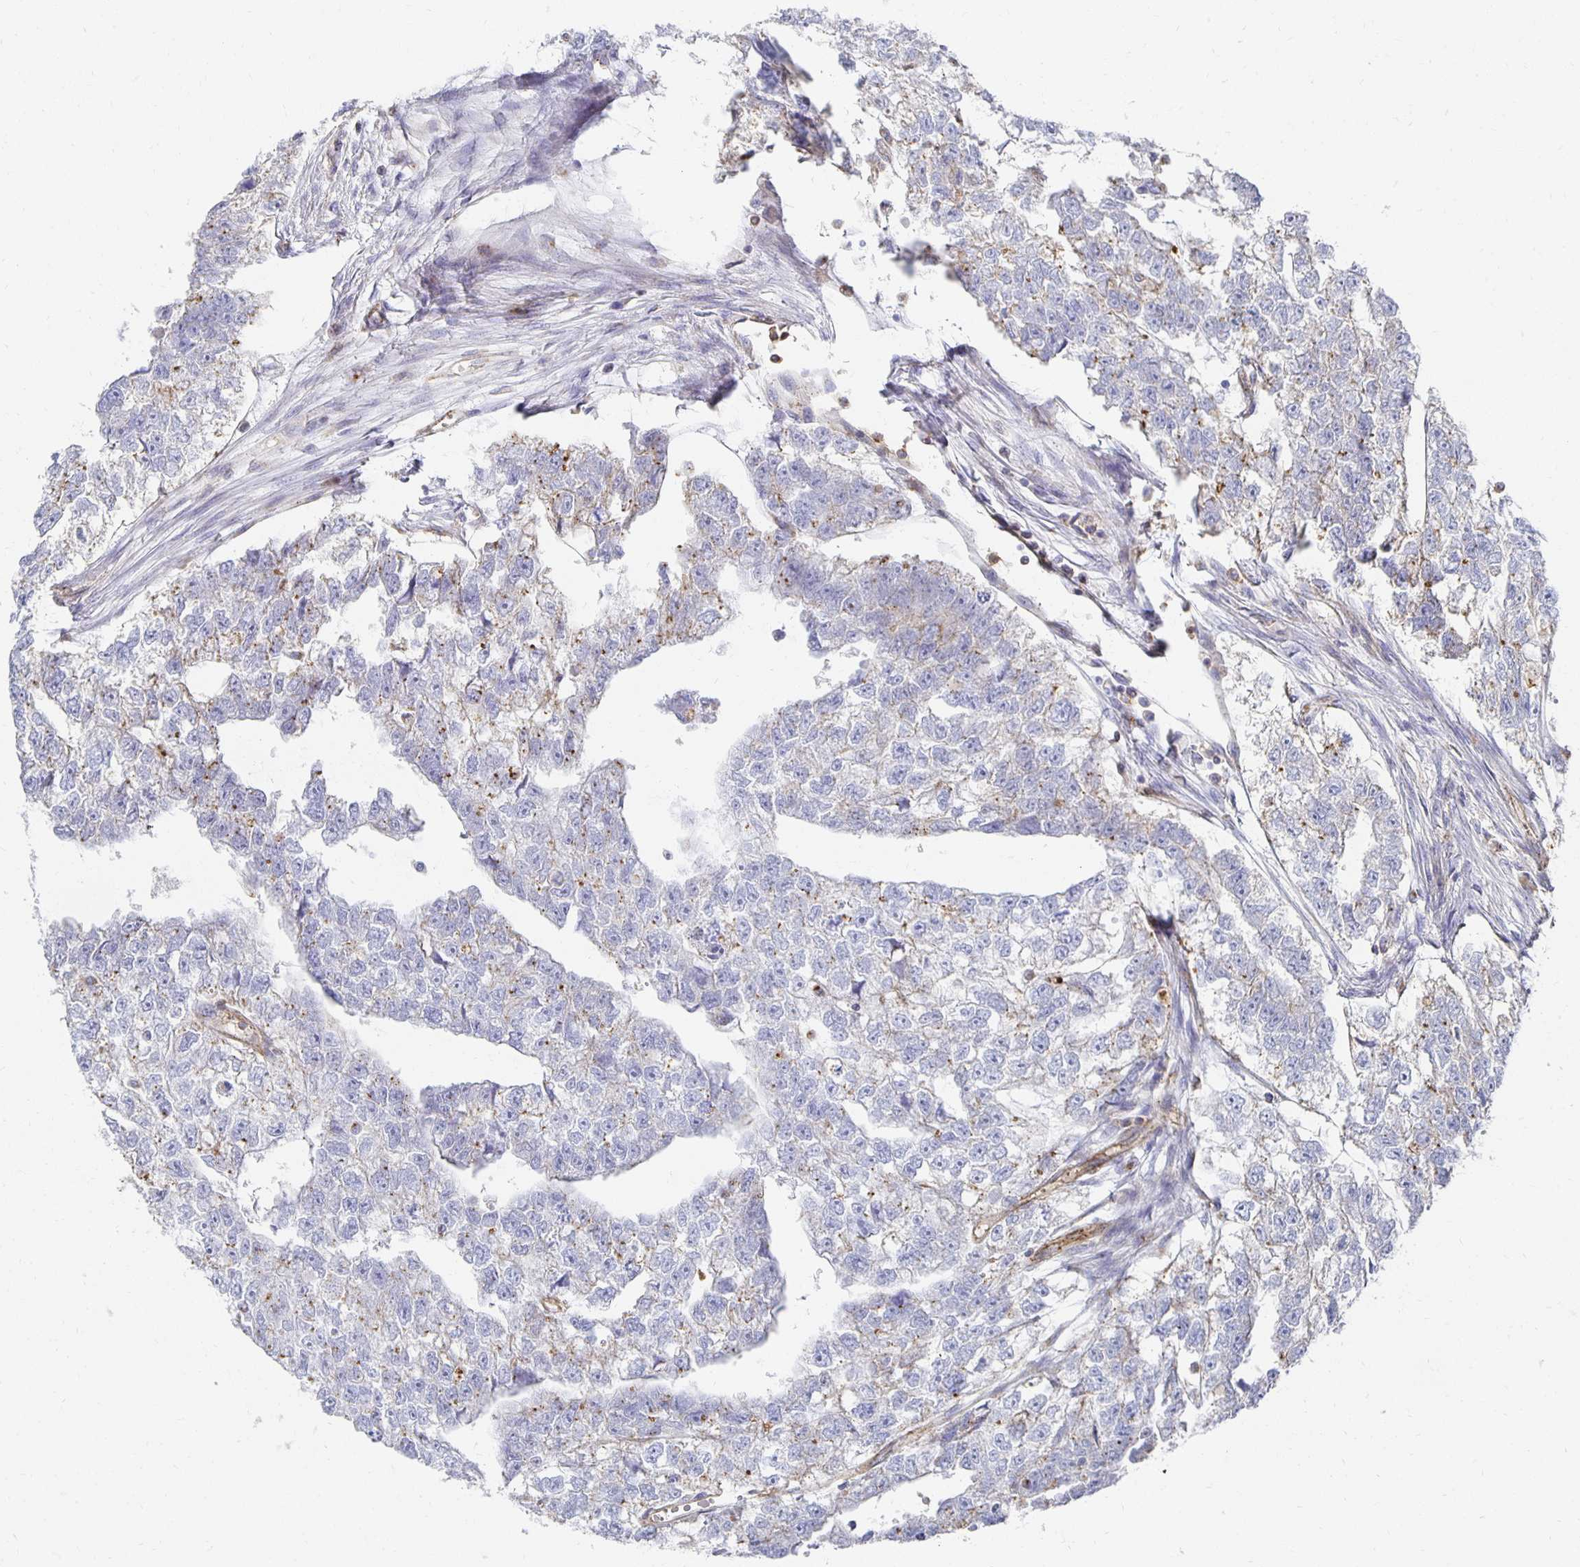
{"staining": {"intensity": "moderate", "quantity": "<25%", "location": "cytoplasmic/membranous"}, "tissue": "testis cancer", "cell_type": "Tumor cells", "image_type": "cancer", "snomed": [{"axis": "morphology", "description": "Carcinoma, Embryonal, NOS"}, {"axis": "morphology", "description": "Teratoma, malignant, NOS"}, {"axis": "topography", "description": "Testis"}], "caption": "An immunohistochemistry micrograph of tumor tissue is shown. Protein staining in brown labels moderate cytoplasmic/membranous positivity in testis cancer (teratoma (malignant)) within tumor cells. The staining was performed using DAB, with brown indicating positive protein expression. Nuclei are stained blue with hematoxylin.", "gene": "TAAR1", "patient": {"sex": "male", "age": 44}}